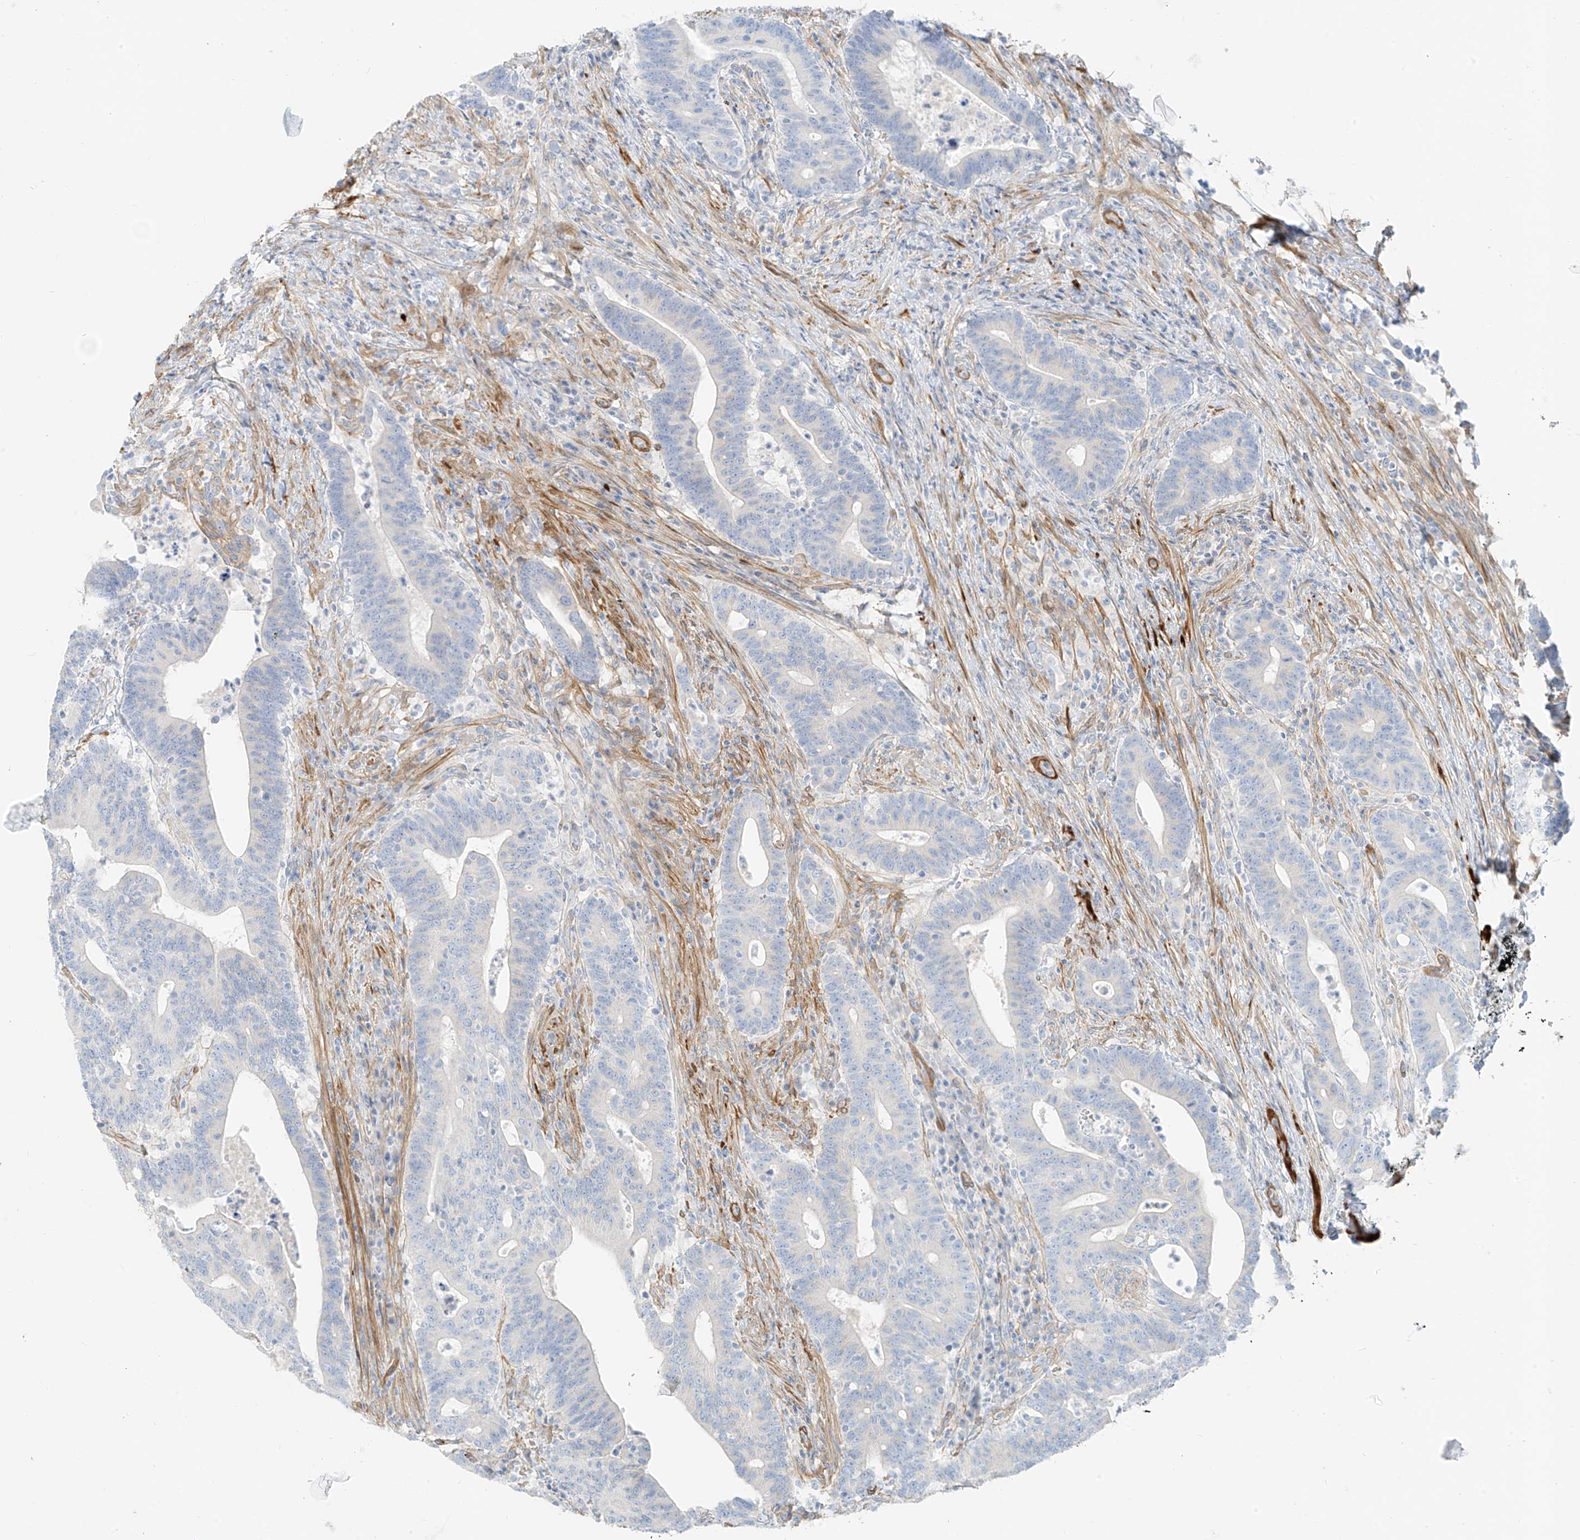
{"staining": {"intensity": "negative", "quantity": "none", "location": "none"}, "tissue": "colorectal cancer", "cell_type": "Tumor cells", "image_type": "cancer", "snomed": [{"axis": "morphology", "description": "Adenocarcinoma, NOS"}, {"axis": "topography", "description": "Colon"}], "caption": "This is an immunohistochemistry image of human colorectal cancer (adenocarcinoma). There is no staining in tumor cells.", "gene": "SMCP", "patient": {"sex": "female", "age": 66}}